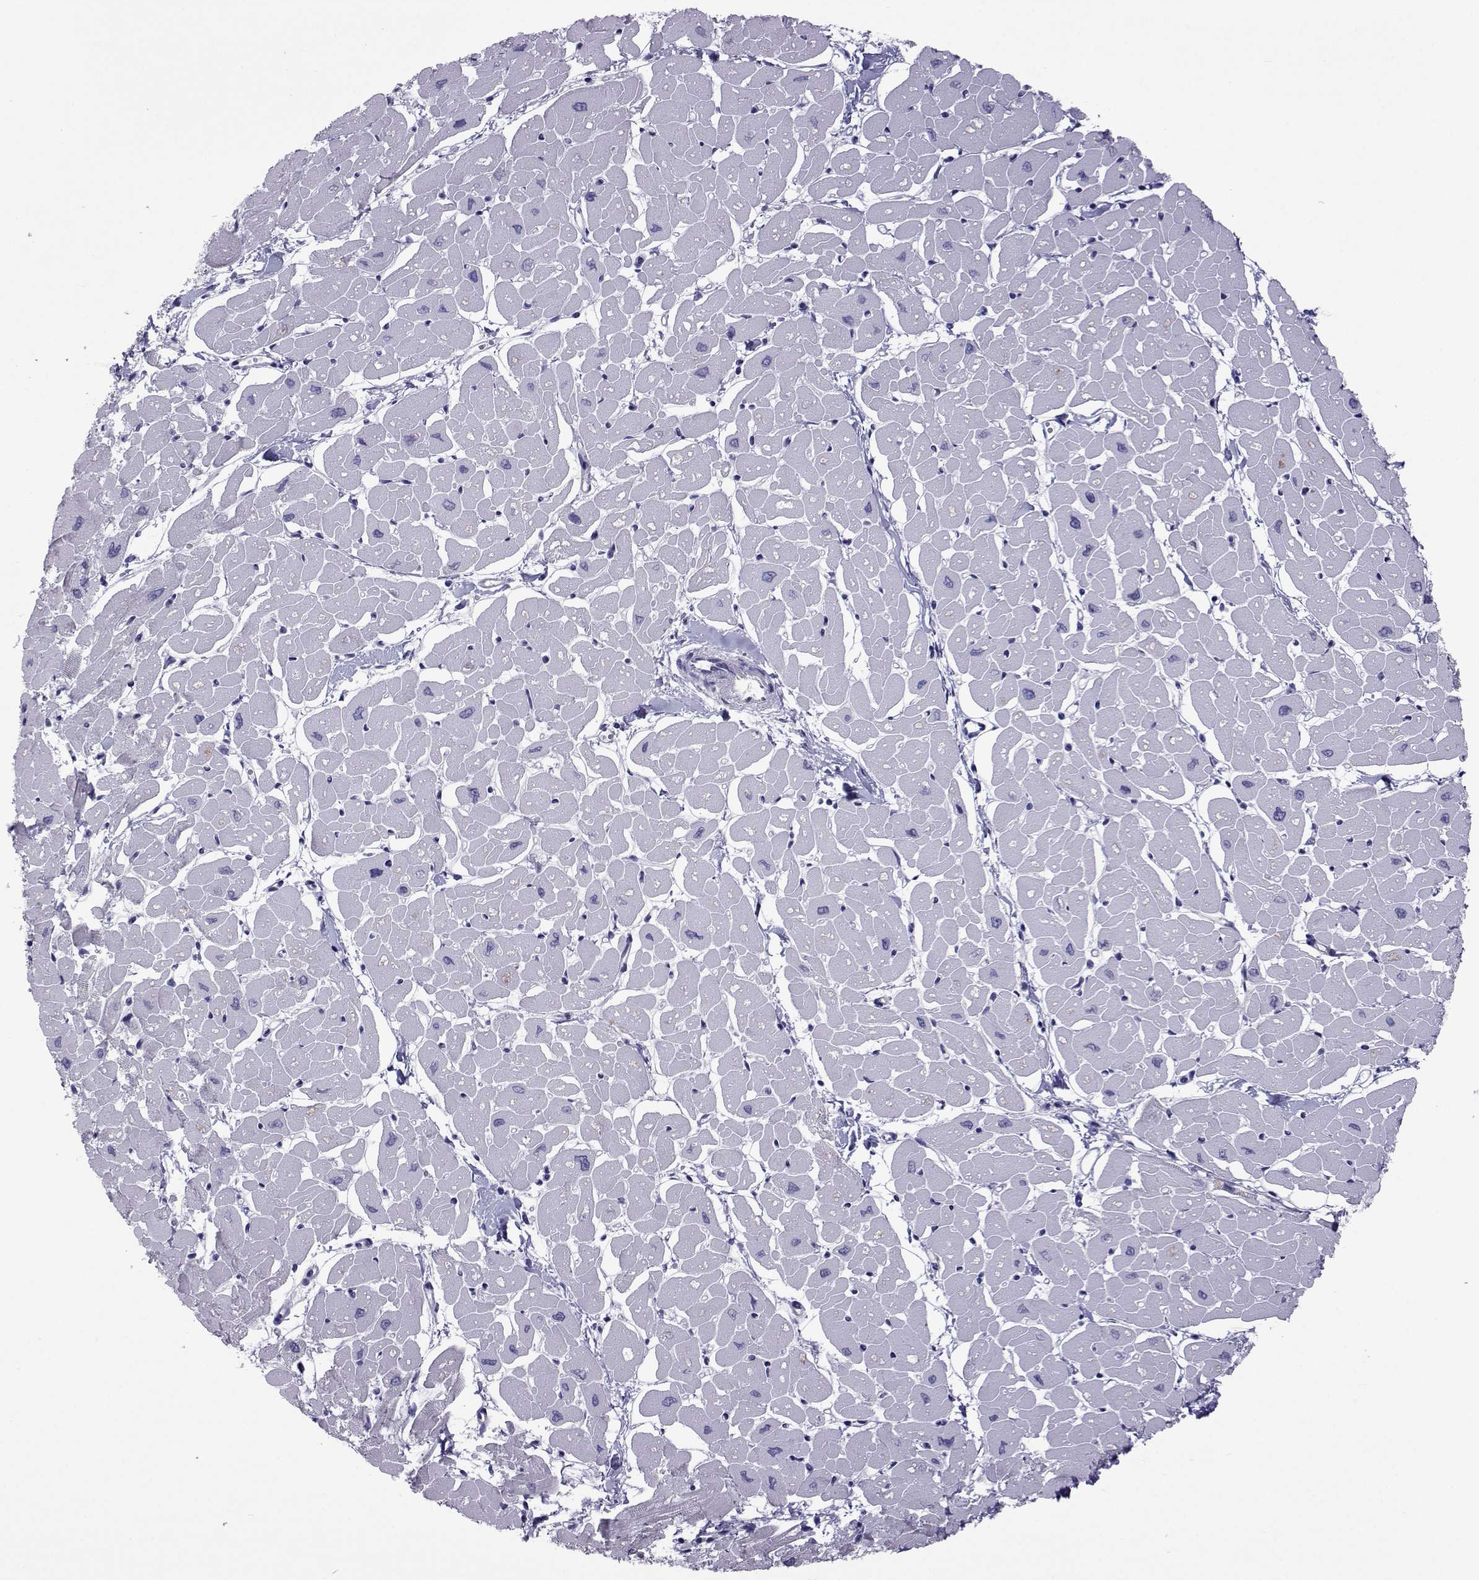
{"staining": {"intensity": "negative", "quantity": "none", "location": "none"}, "tissue": "heart muscle", "cell_type": "Cardiomyocytes", "image_type": "normal", "snomed": [{"axis": "morphology", "description": "Normal tissue, NOS"}, {"axis": "topography", "description": "Heart"}], "caption": "IHC of normal heart muscle shows no expression in cardiomyocytes.", "gene": "COL22A1", "patient": {"sex": "male", "age": 57}}